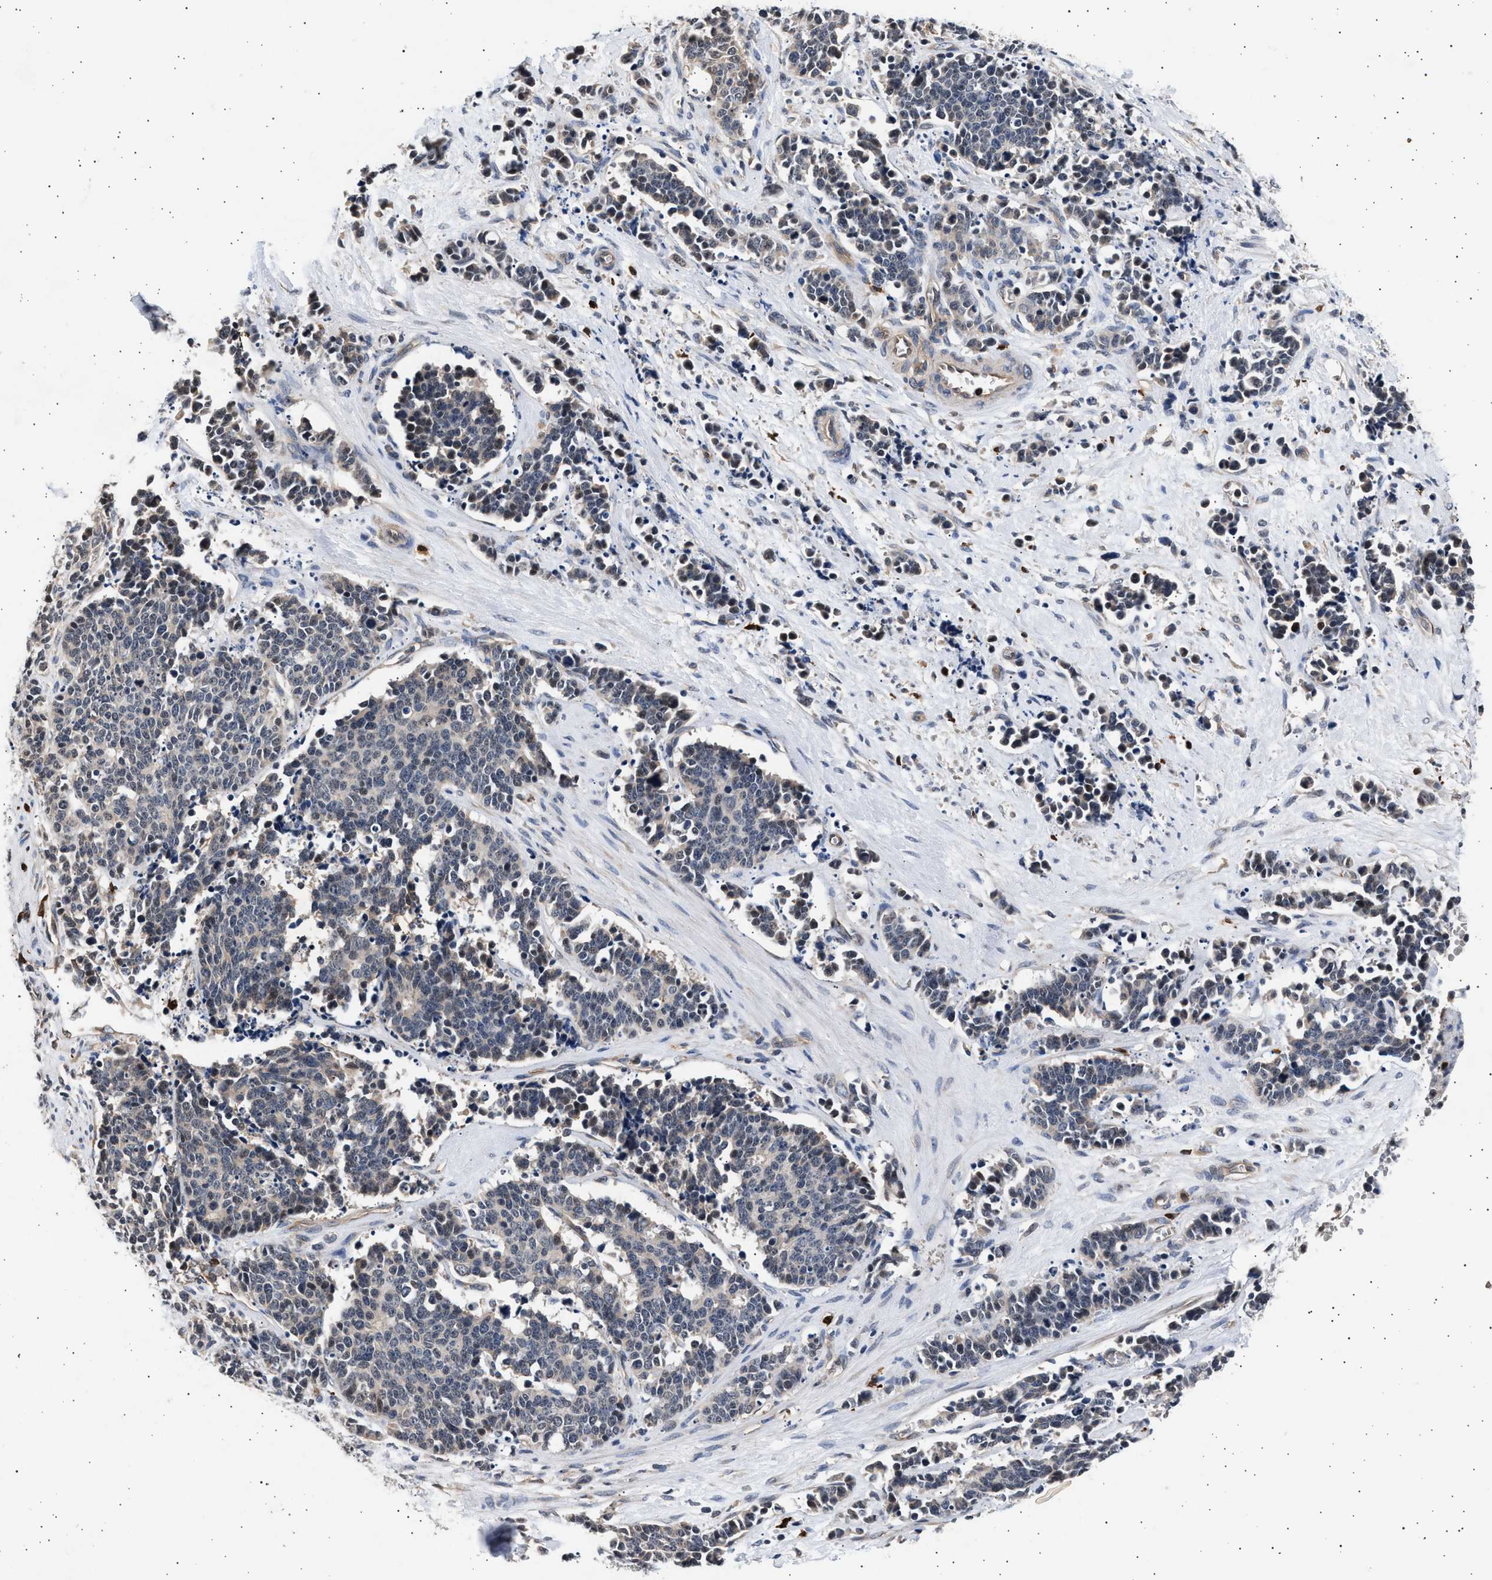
{"staining": {"intensity": "weak", "quantity": "<25%", "location": "cytoplasmic/membranous"}, "tissue": "cervical cancer", "cell_type": "Tumor cells", "image_type": "cancer", "snomed": [{"axis": "morphology", "description": "Squamous cell carcinoma, NOS"}, {"axis": "topography", "description": "Cervix"}], "caption": "A high-resolution micrograph shows IHC staining of cervical cancer, which displays no significant staining in tumor cells.", "gene": "GRAP2", "patient": {"sex": "female", "age": 35}}